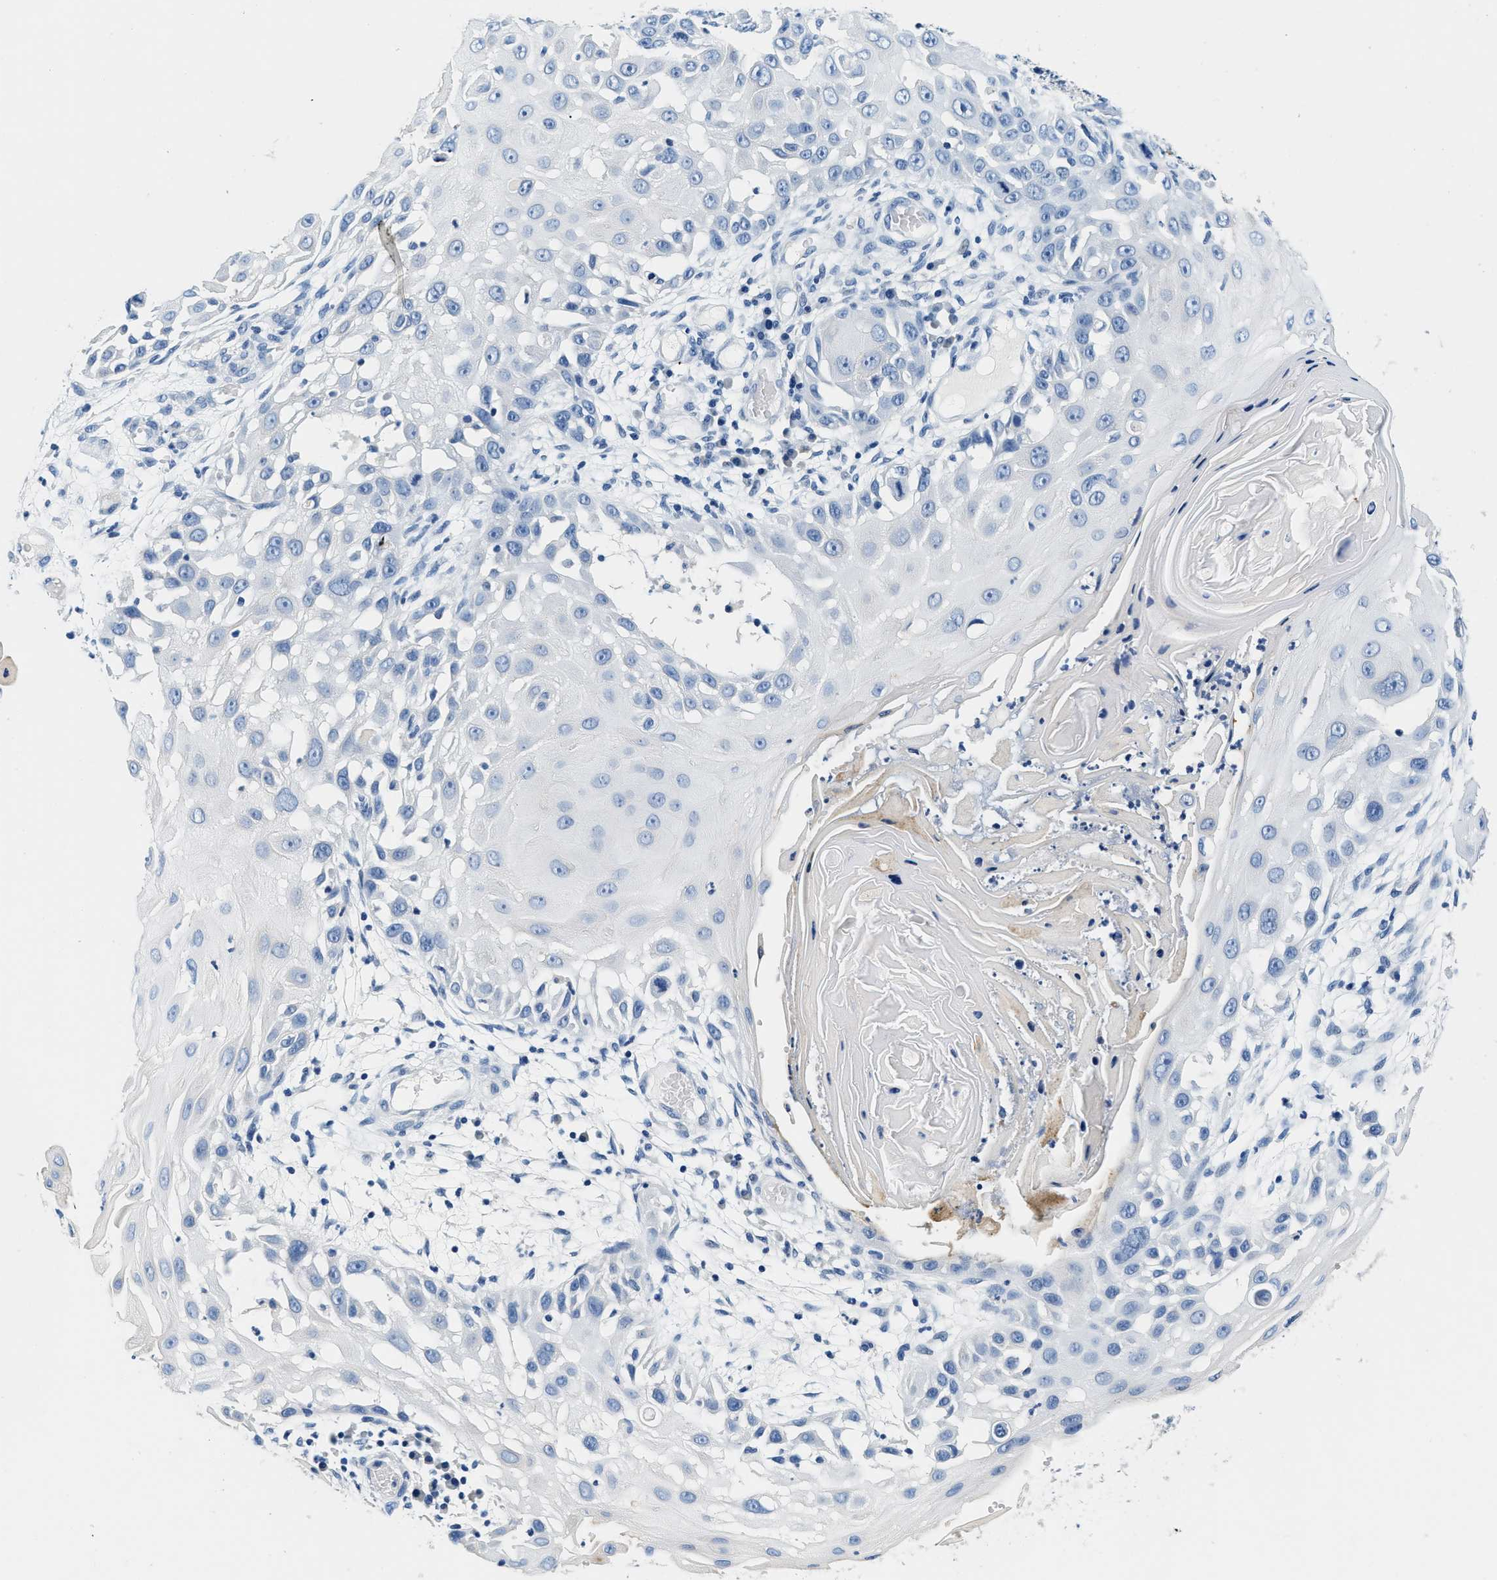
{"staining": {"intensity": "negative", "quantity": "none", "location": "none"}, "tissue": "skin cancer", "cell_type": "Tumor cells", "image_type": "cancer", "snomed": [{"axis": "morphology", "description": "Squamous cell carcinoma, NOS"}, {"axis": "topography", "description": "Skin"}], "caption": "An immunohistochemistry histopathology image of skin squamous cell carcinoma is shown. There is no staining in tumor cells of skin squamous cell carcinoma.", "gene": "GSTM3", "patient": {"sex": "female", "age": 44}}